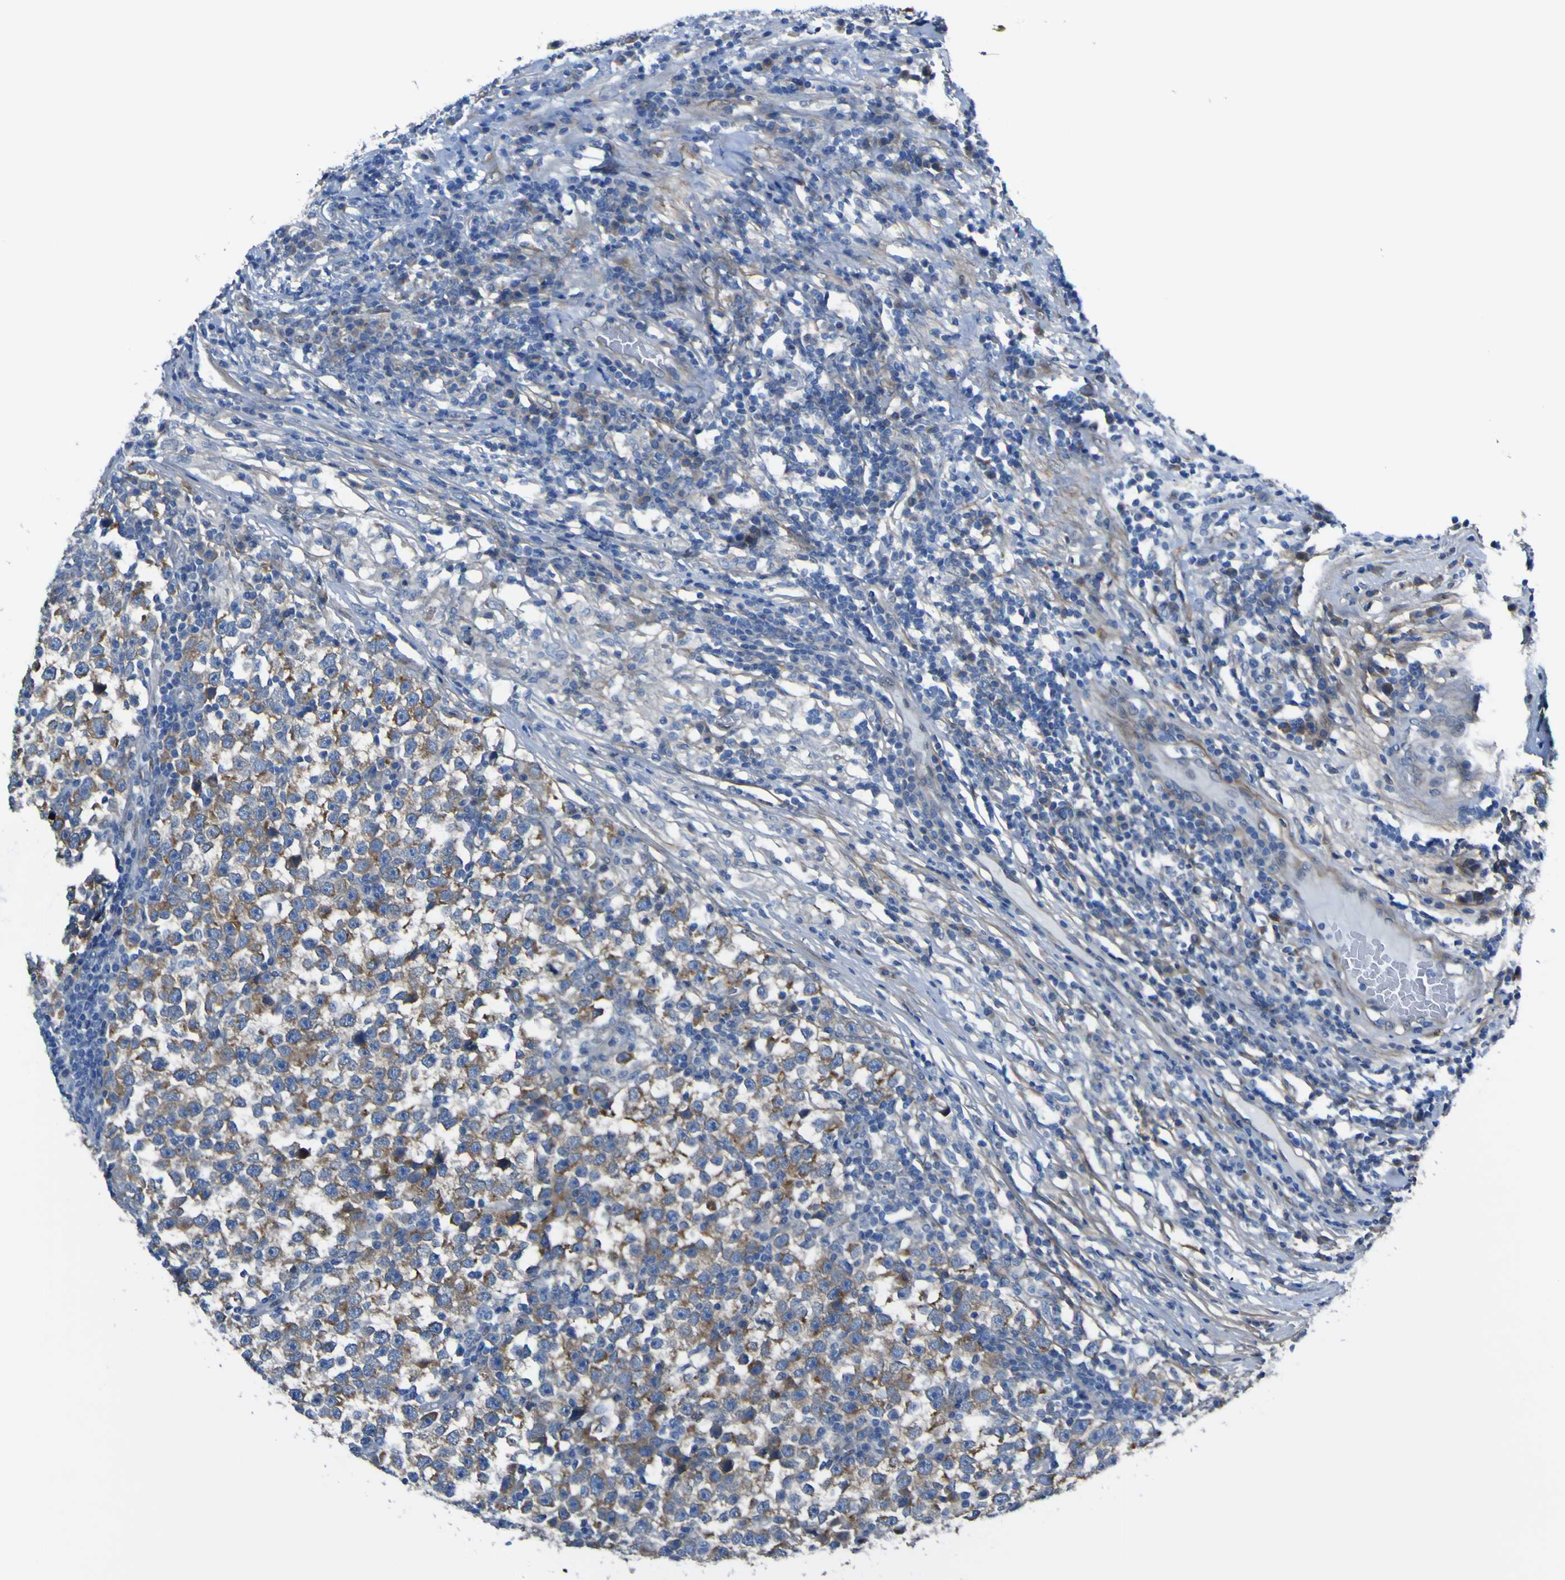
{"staining": {"intensity": "moderate", "quantity": ">75%", "location": "cytoplasmic/membranous"}, "tissue": "testis cancer", "cell_type": "Tumor cells", "image_type": "cancer", "snomed": [{"axis": "morphology", "description": "Seminoma, NOS"}, {"axis": "topography", "description": "Testis"}], "caption": "Testis cancer stained with DAB (3,3'-diaminobenzidine) IHC shows medium levels of moderate cytoplasmic/membranous staining in approximately >75% of tumor cells.", "gene": "LRRN1", "patient": {"sex": "male", "age": 43}}